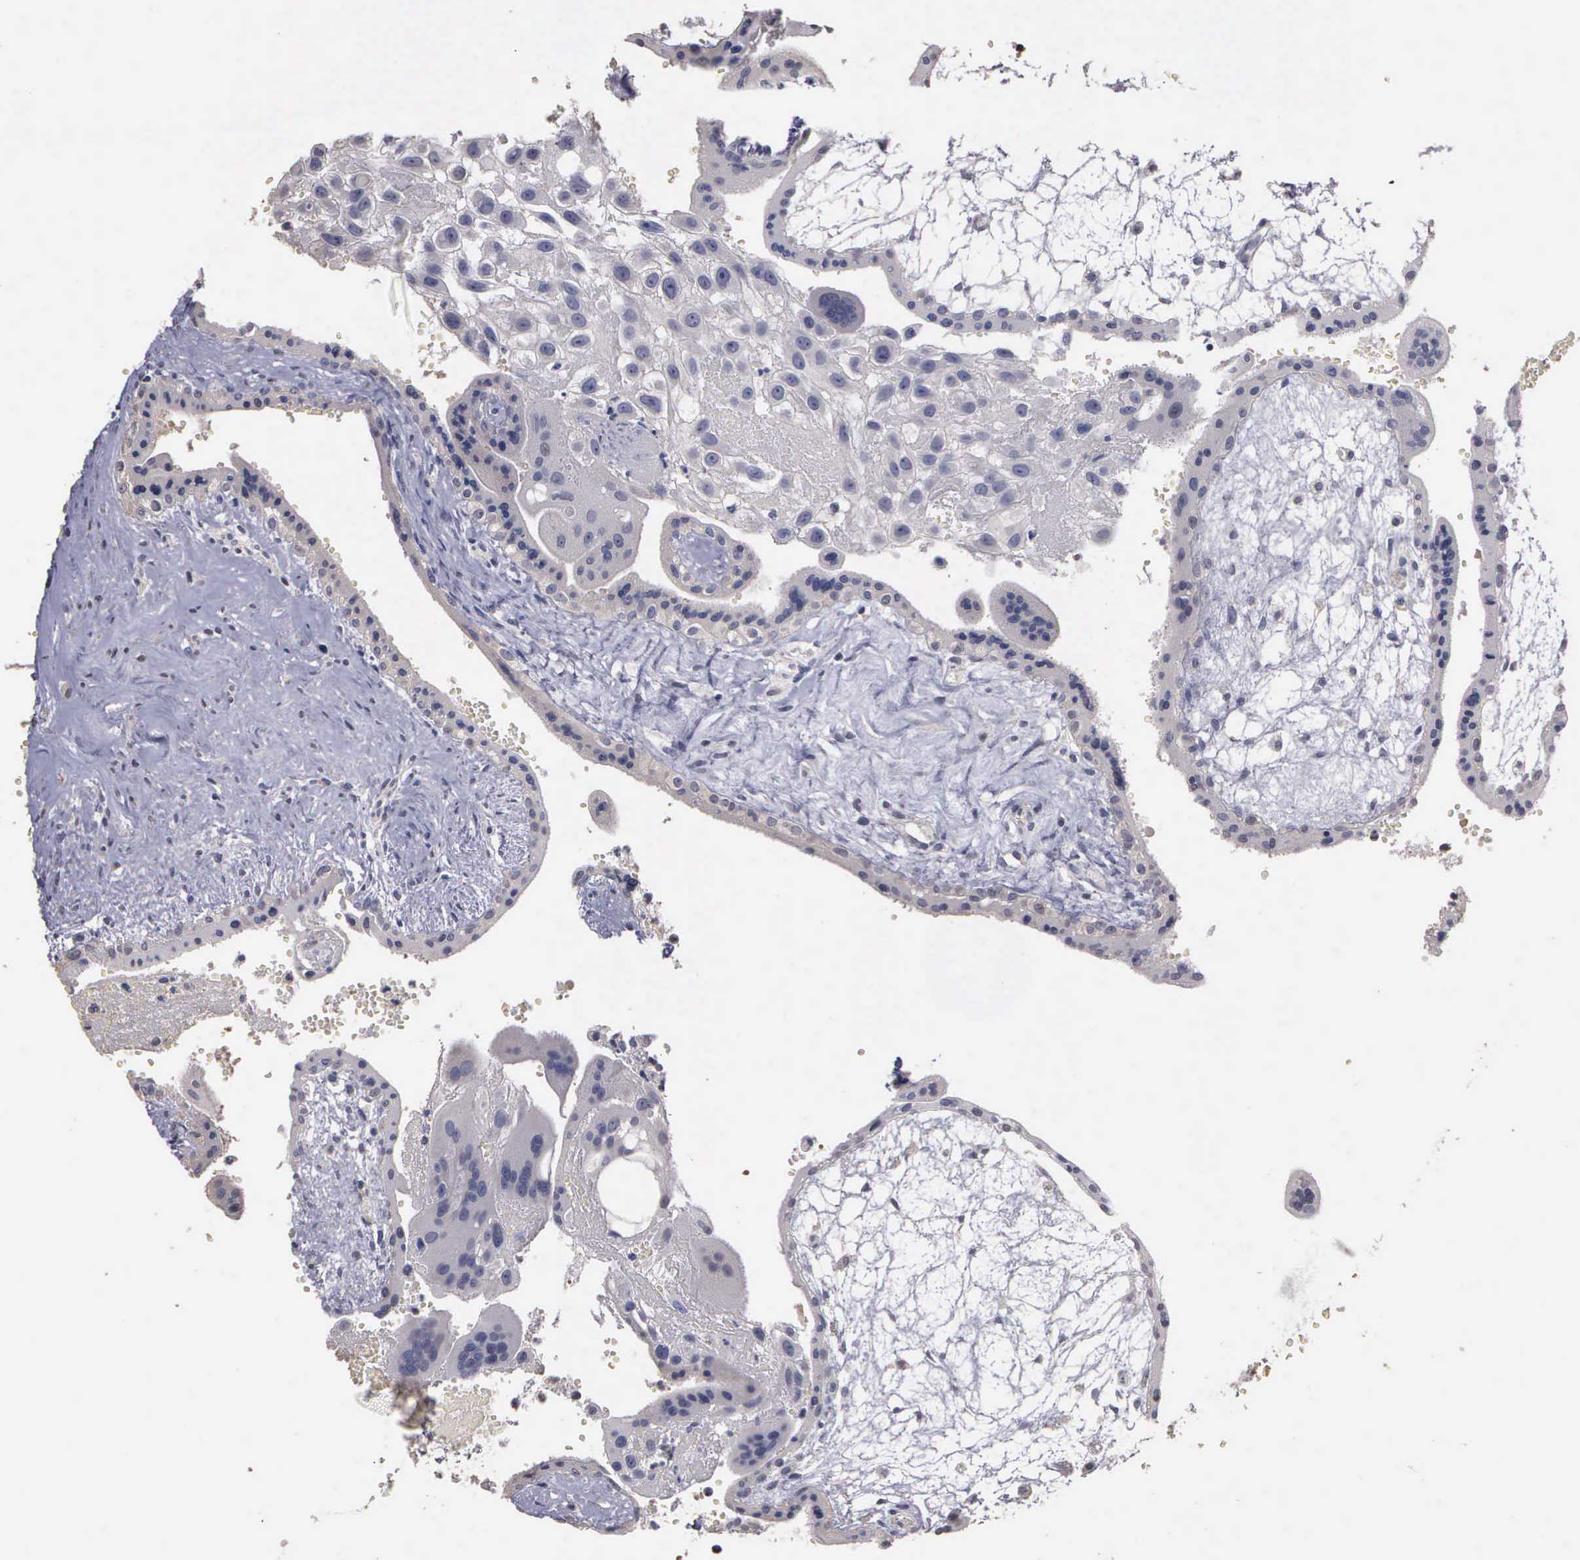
{"staining": {"intensity": "negative", "quantity": "none", "location": "none"}, "tissue": "placenta", "cell_type": "Decidual cells", "image_type": "normal", "snomed": [{"axis": "morphology", "description": "Normal tissue, NOS"}, {"axis": "topography", "description": "Placenta"}], "caption": "A high-resolution photomicrograph shows IHC staining of unremarkable placenta, which reveals no significant expression in decidual cells. (Immunohistochemistry, brightfield microscopy, high magnification).", "gene": "ENO3", "patient": {"sex": "female", "age": 30}}